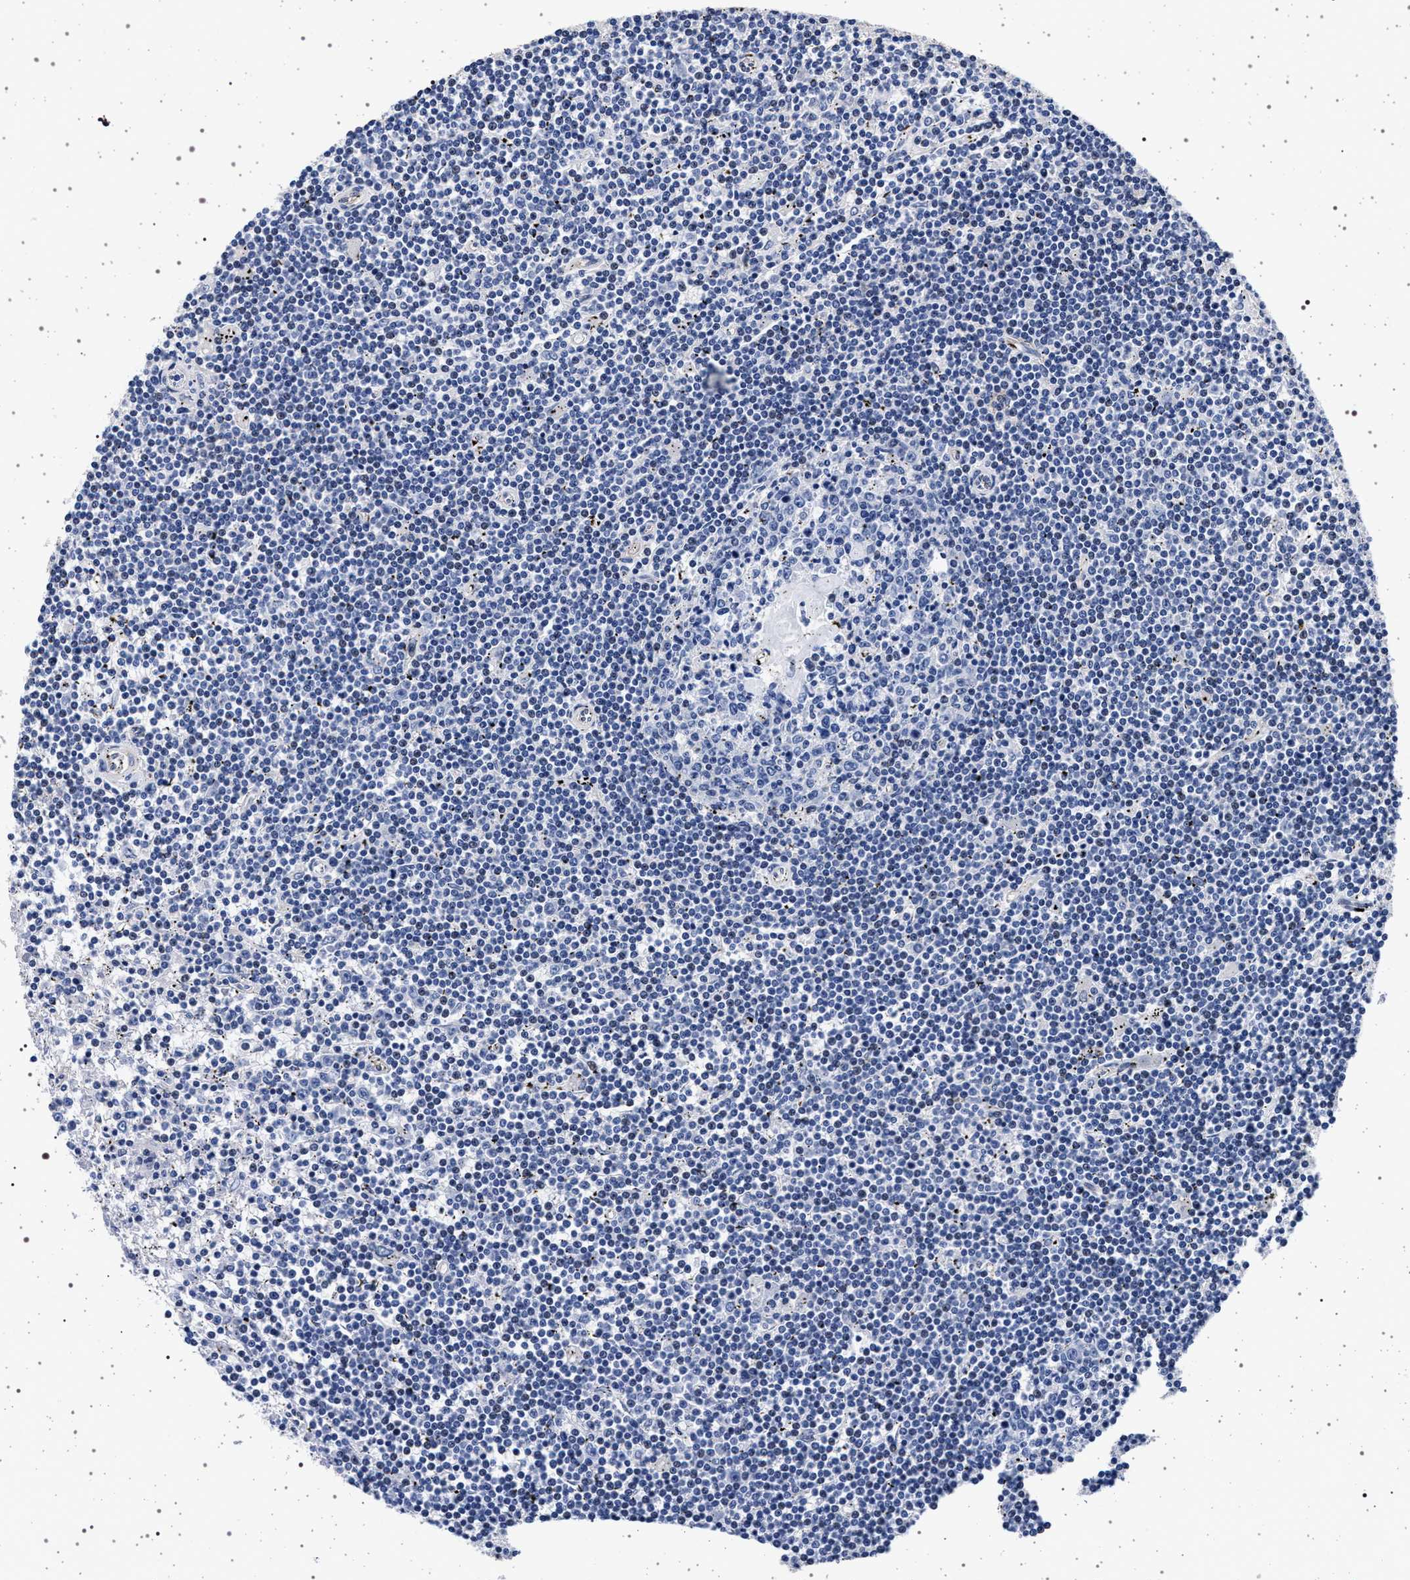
{"staining": {"intensity": "negative", "quantity": "none", "location": "none"}, "tissue": "lymphoma", "cell_type": "Tumor cells", "image_type": "cancer", "snomed": [{"axis": "morphology", "description": "Malignant lymphoma, non-Hodgkin's type, Low grade"}, {"axis": "topography", "description": "Spleen"}], "caption": "Tumor cells show no significant staining in lymphoma.", "gene": "SLC9A1", "patient": {"sex": "male", "age": 76}}